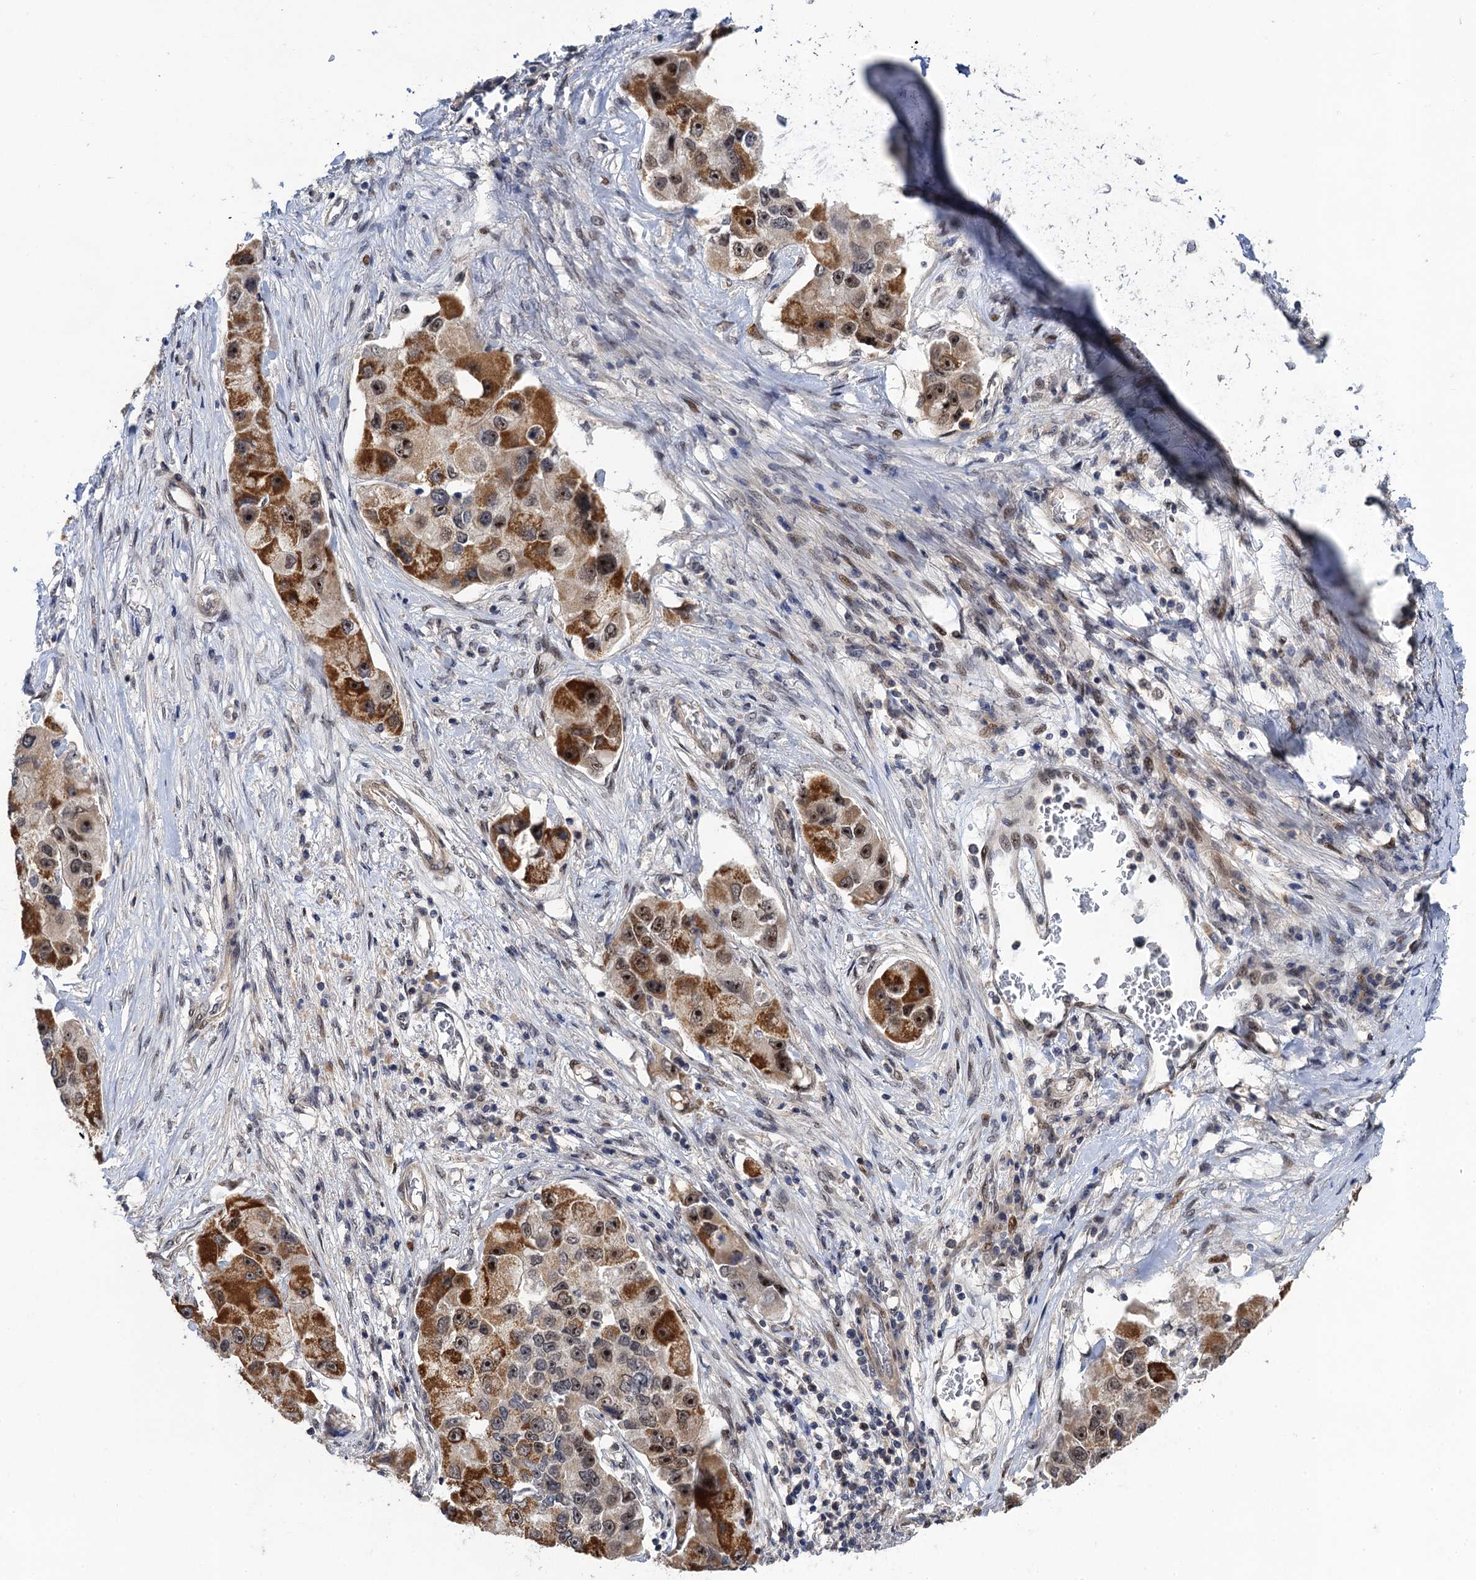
{"staining": {"intensity": "moderate", "quantity": "25%-75%", "location": "cytoplasmic/membranous,nuclear"}, "tissue": "lung cancer", "cell_type": "Tumor cells", "image_type": "cancer", "snomed": [{"axis": "morphology", "description": "Adenocarcinoma, NOS"}, {"axis": "topography", "description": "Lung"}], "caption": "A brown stain highlights moderate cytoplasmic/membranous and nuclear expression of a protein in lung cancer (adenocarcinoma) tumor cells. Immunohistochemistry (ihc) stains the protein of interest in brown and the nuclei are stained blue.", "gene": "ZAR1L", "patient": {"sex": "female", "age": 54}}